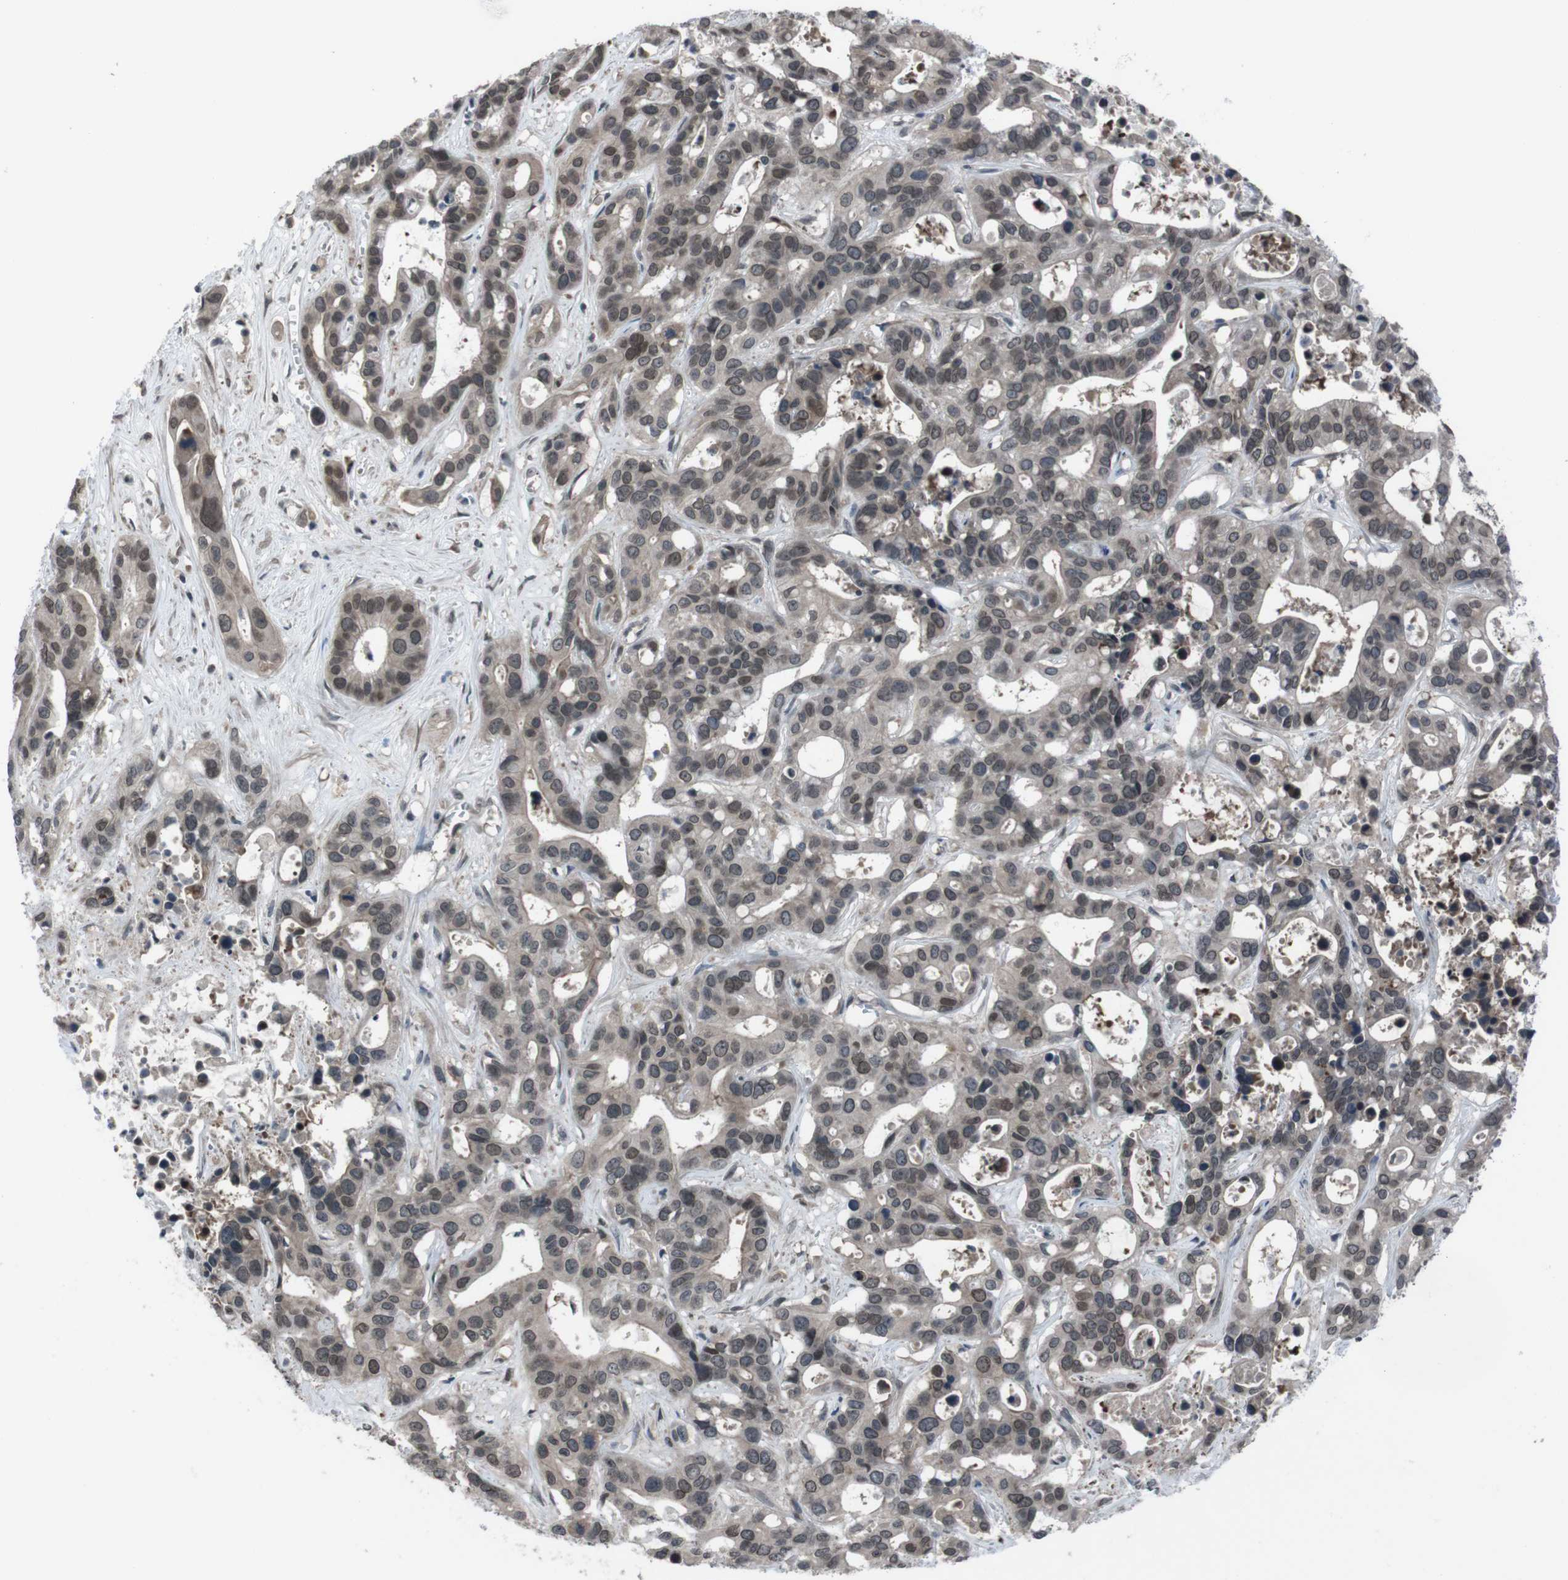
{"staining": {"intensity": "moderate", "quantity": ">75%", "location": "nuclear"}, "tissue": "liver cancer", "cell_type": "Tumor cells", "image_type": "cancer", "snomed": [{"axis": "morphology", "description": "Cholangiocarcinoma"}, {"axis": "topography", "description": "Liver"}], "caption": "Human liver cholangiocarcinoma stained for a protein (brown) displays moderate nuclear positive staining in approximately >75% of tumor cells.", "gene": "SS18L1", "patient": {"sex": "female", "age": 65}}